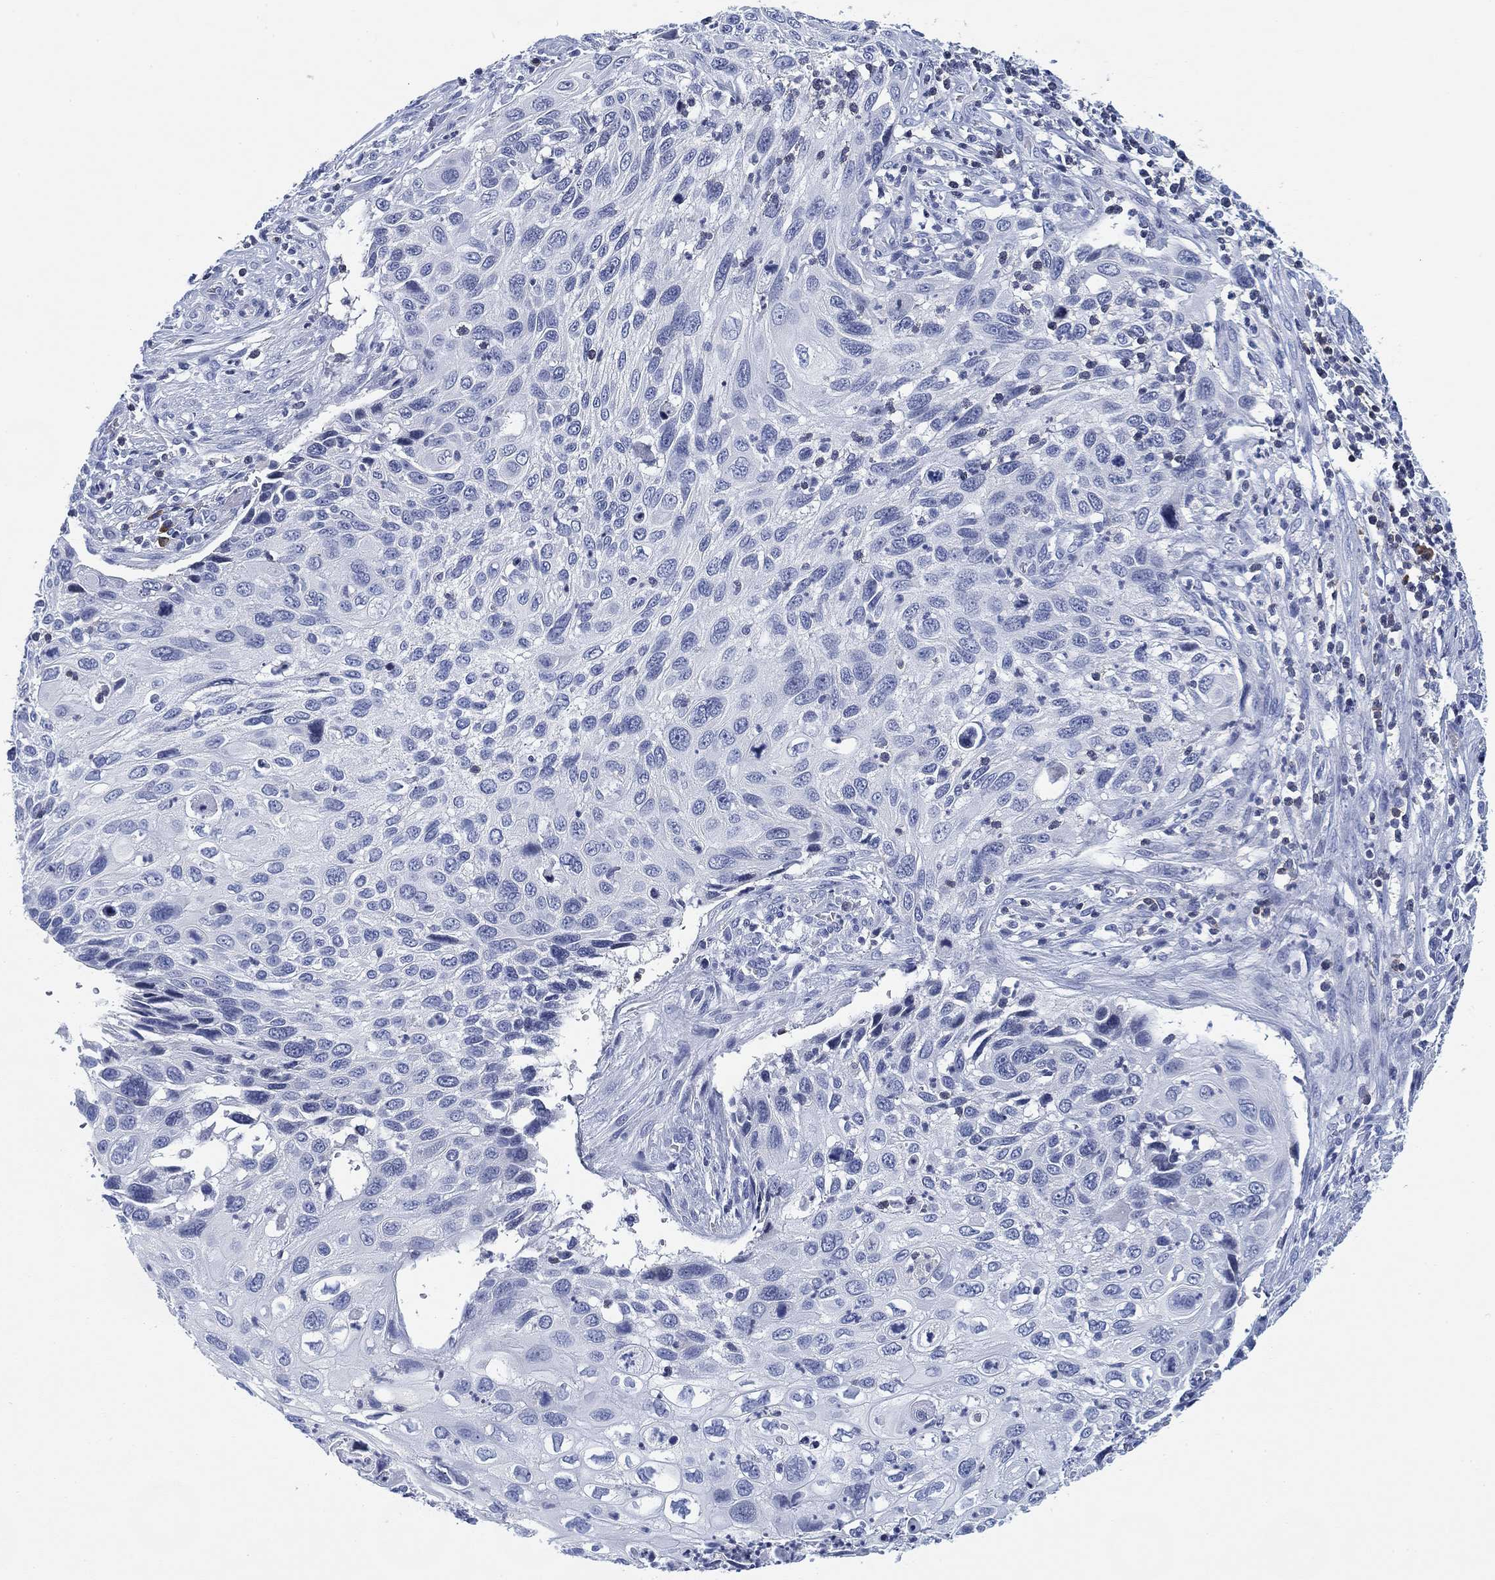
{"staining": {"intensity": "negative", "quantity": "none", "location": "none"}, "tissue": "cervical cancer", "cell_type": "Tumor cells", "image_type": "cancer", "snomed": [{"axis": "morphology", "description": "Squamous cell carcinoma, NOS"}, {"axis": "topography", "description": "Cervix"}], "caption": "Tumor cells are negative for brown protein staining in cervical cancer.", "gene": "FYB1", "patient": {"sex": "female", "age": 70}}